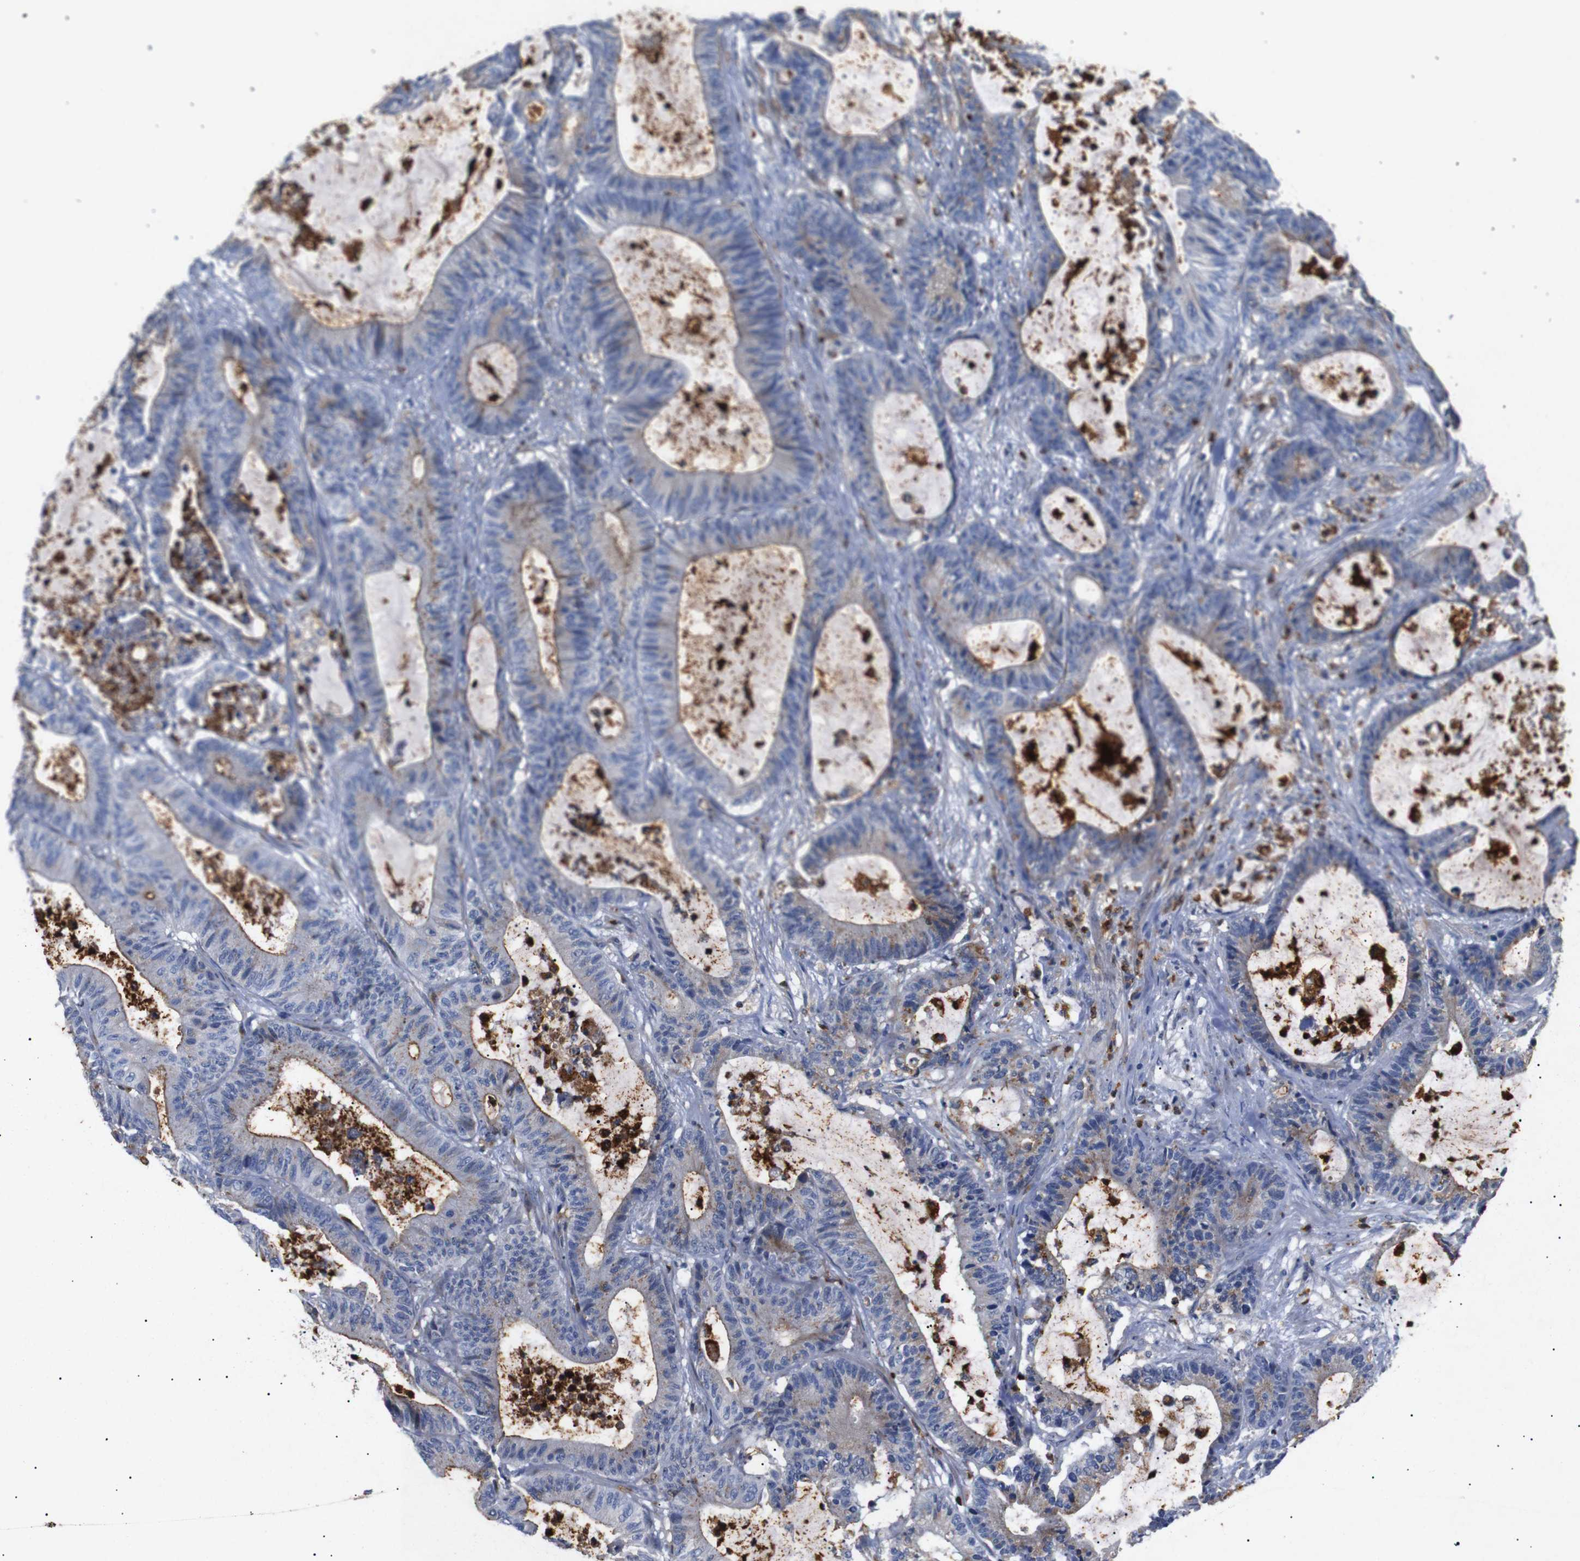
{"staining": {"intensity": "moderate", "quantity": "25%-75%", "location": "cytoplasmic/membranous"}, "tissue": "colorectal cancer", "cell_type": "Tumor cells", "image_type": "cancer", "snomed": [{"axis": "morphology", "description": "Adenocarcinoma, NOS"}, {"axis": "topography", "description": "Colon"}], "caption": "This image displays immunohistochemistry staining of human colorectal cancer, with medium moderate cytoplasmic/membranous positivity in approximately 25%-75% of tumor cells.", "gene": "SDCBP", "patient": {"sex": "female", "age": 84}}